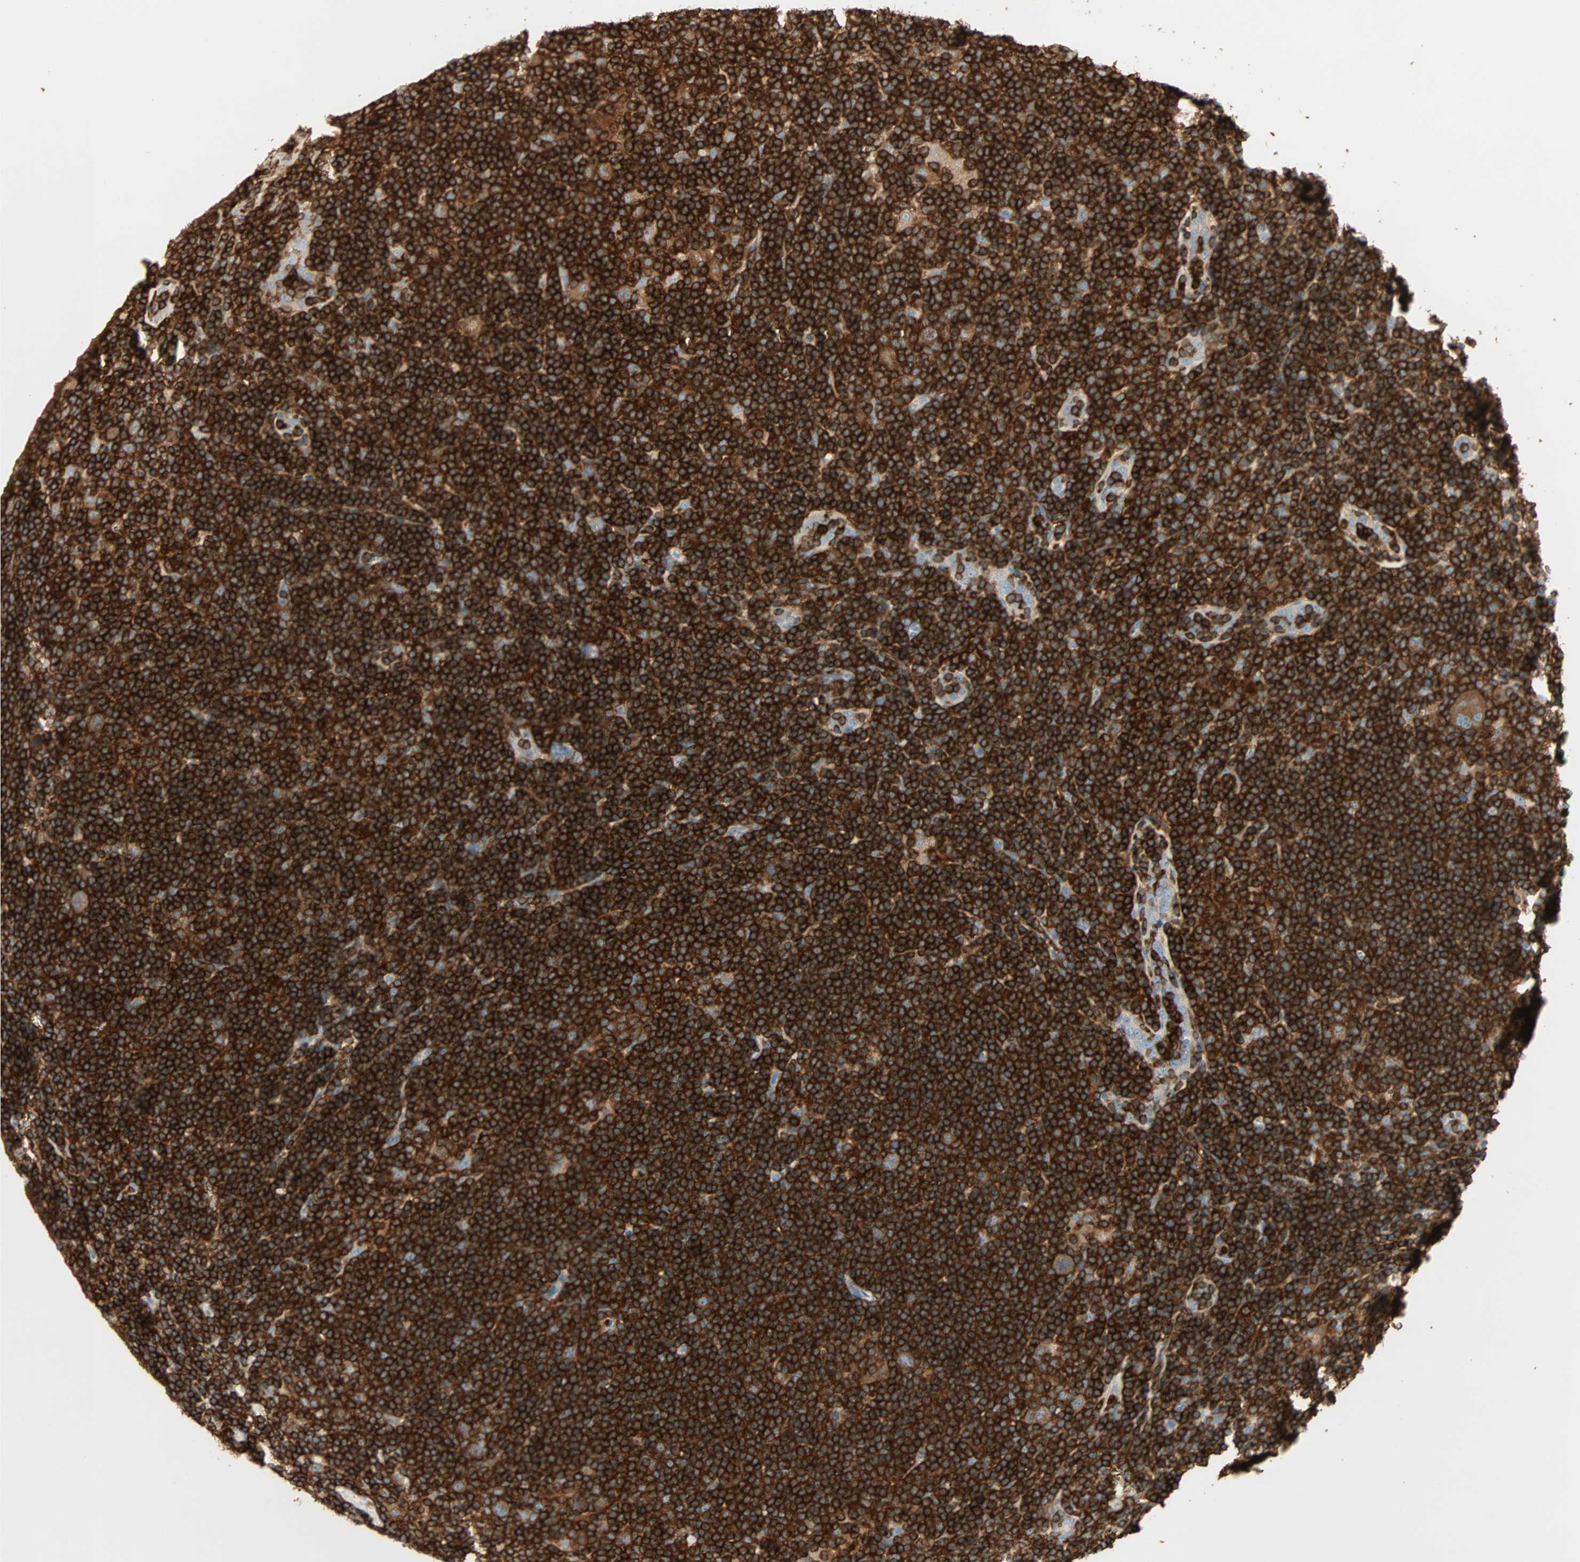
{"staining": {"intensity": "strong", "quantity": ">75%", "location": "cytoplasmic/membranous"}, "tissue": "lymphoma", "cell_type": "Tumor cells", "image_type": "cancer", "snomed": [{"axis": "morphology", "description": "Hodgkin's disease, NOS"}, {"axis": "topography", "description": "Lymph node"}], "caption": "IHC image of Hodgkin's disease stained for a protein (brown), which demonstrates high levels of strong cytoplasmic/membranous expression in about >75% of tumor cells.", "gene": "FMNL1", "patient": {"sex": "female", "age": 57}}